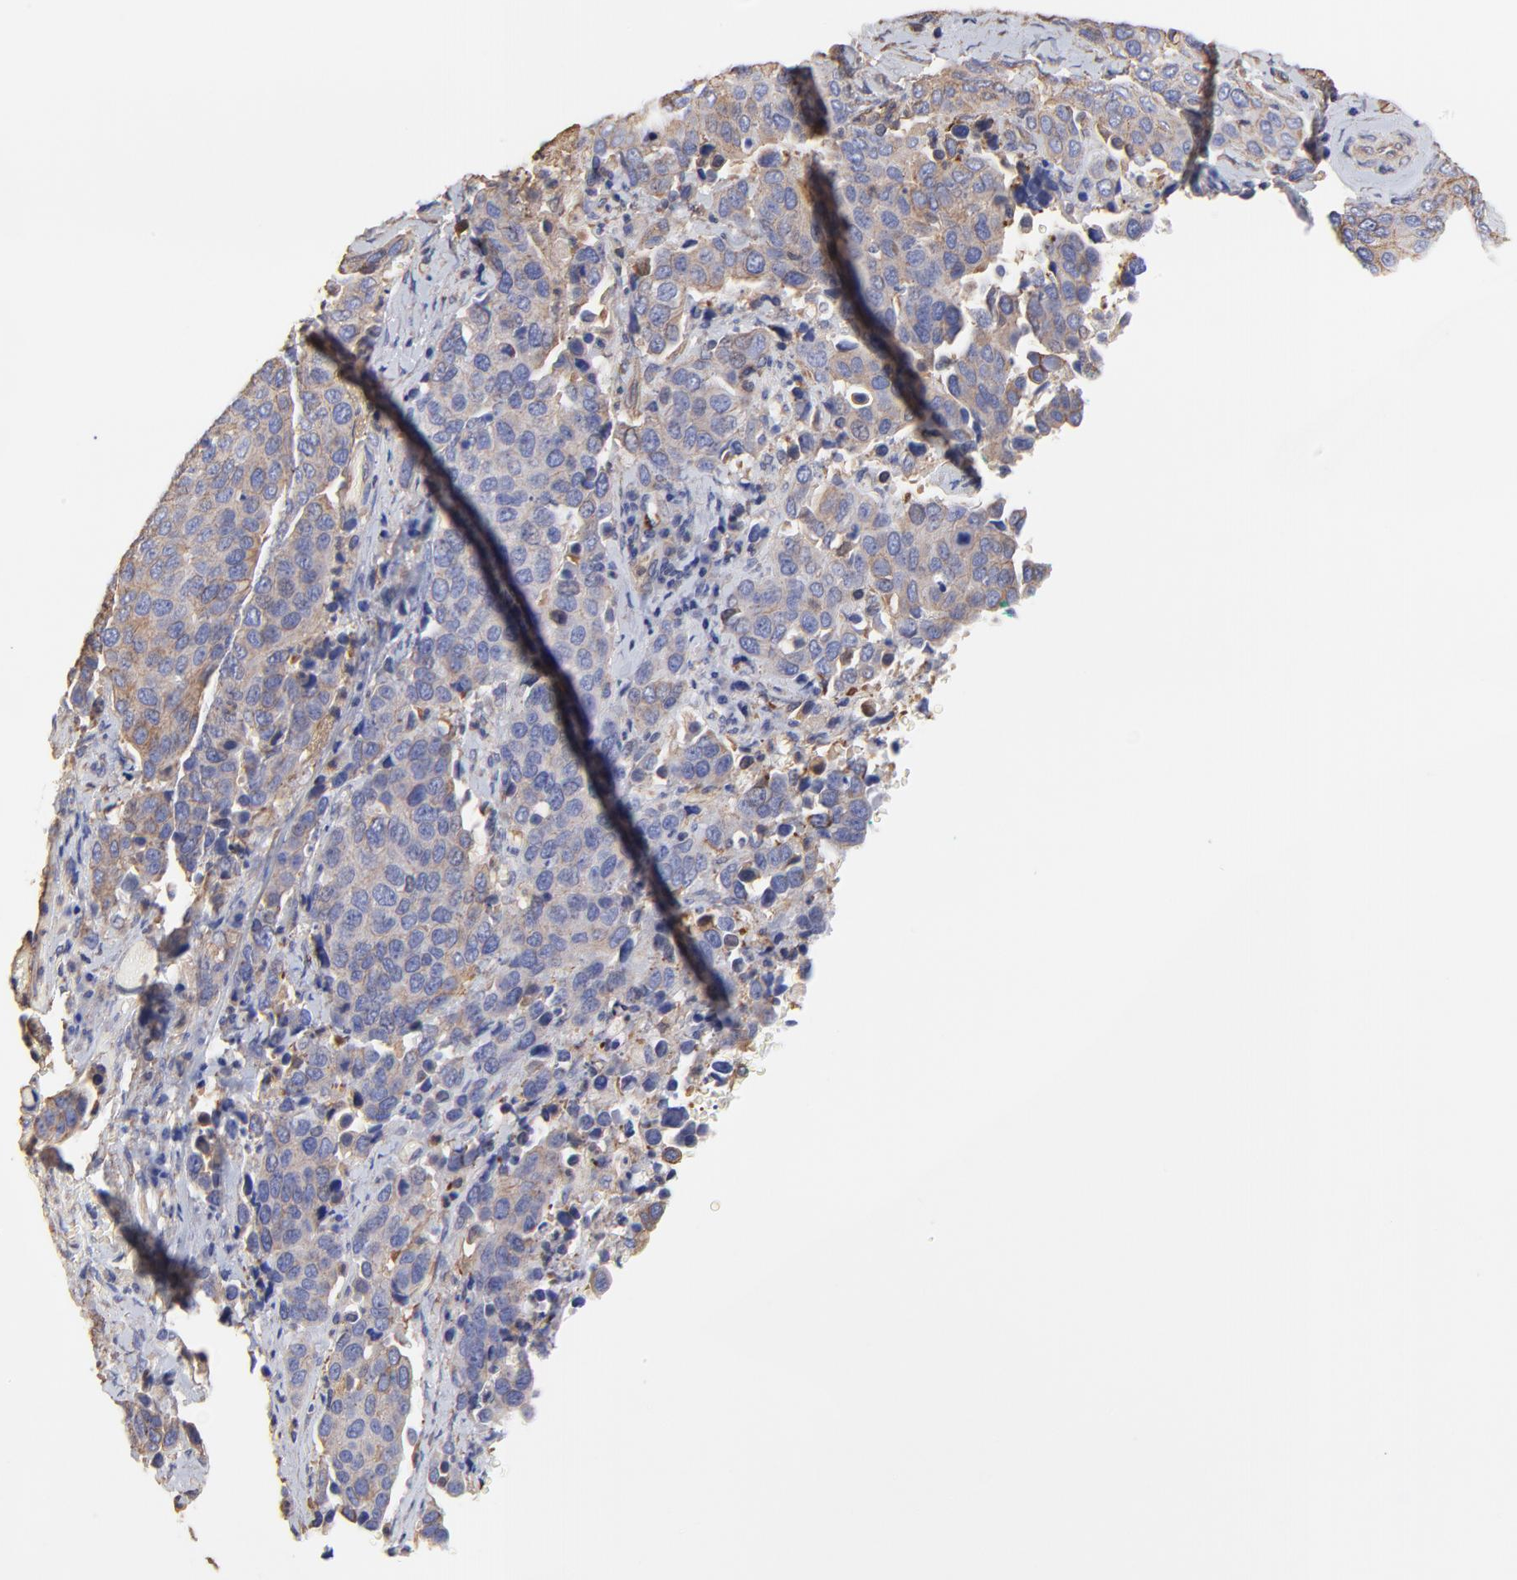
{"staining": {"intensity": "weak", "quantity": ">75%", "location": "cytoplasmic/membranous"}, "tissue": "cervical cancer", "cell_type": "Tumor cells", "image_type": "cancer", "snomed": [{"axis": "morphology", "description": "Squamous cell carcinoma, NOS"}, {"axis": "topography", "description": "Cervix"}], "caption": "Protein expression analysis of cervical cancer (squamous cell carcinoma) exhibits weak cytoplasmic/membranous positivity in approximately >75% of tumor cells.", "gene": "LRCH2", "patient": {"sex": "female", "age": 54}}